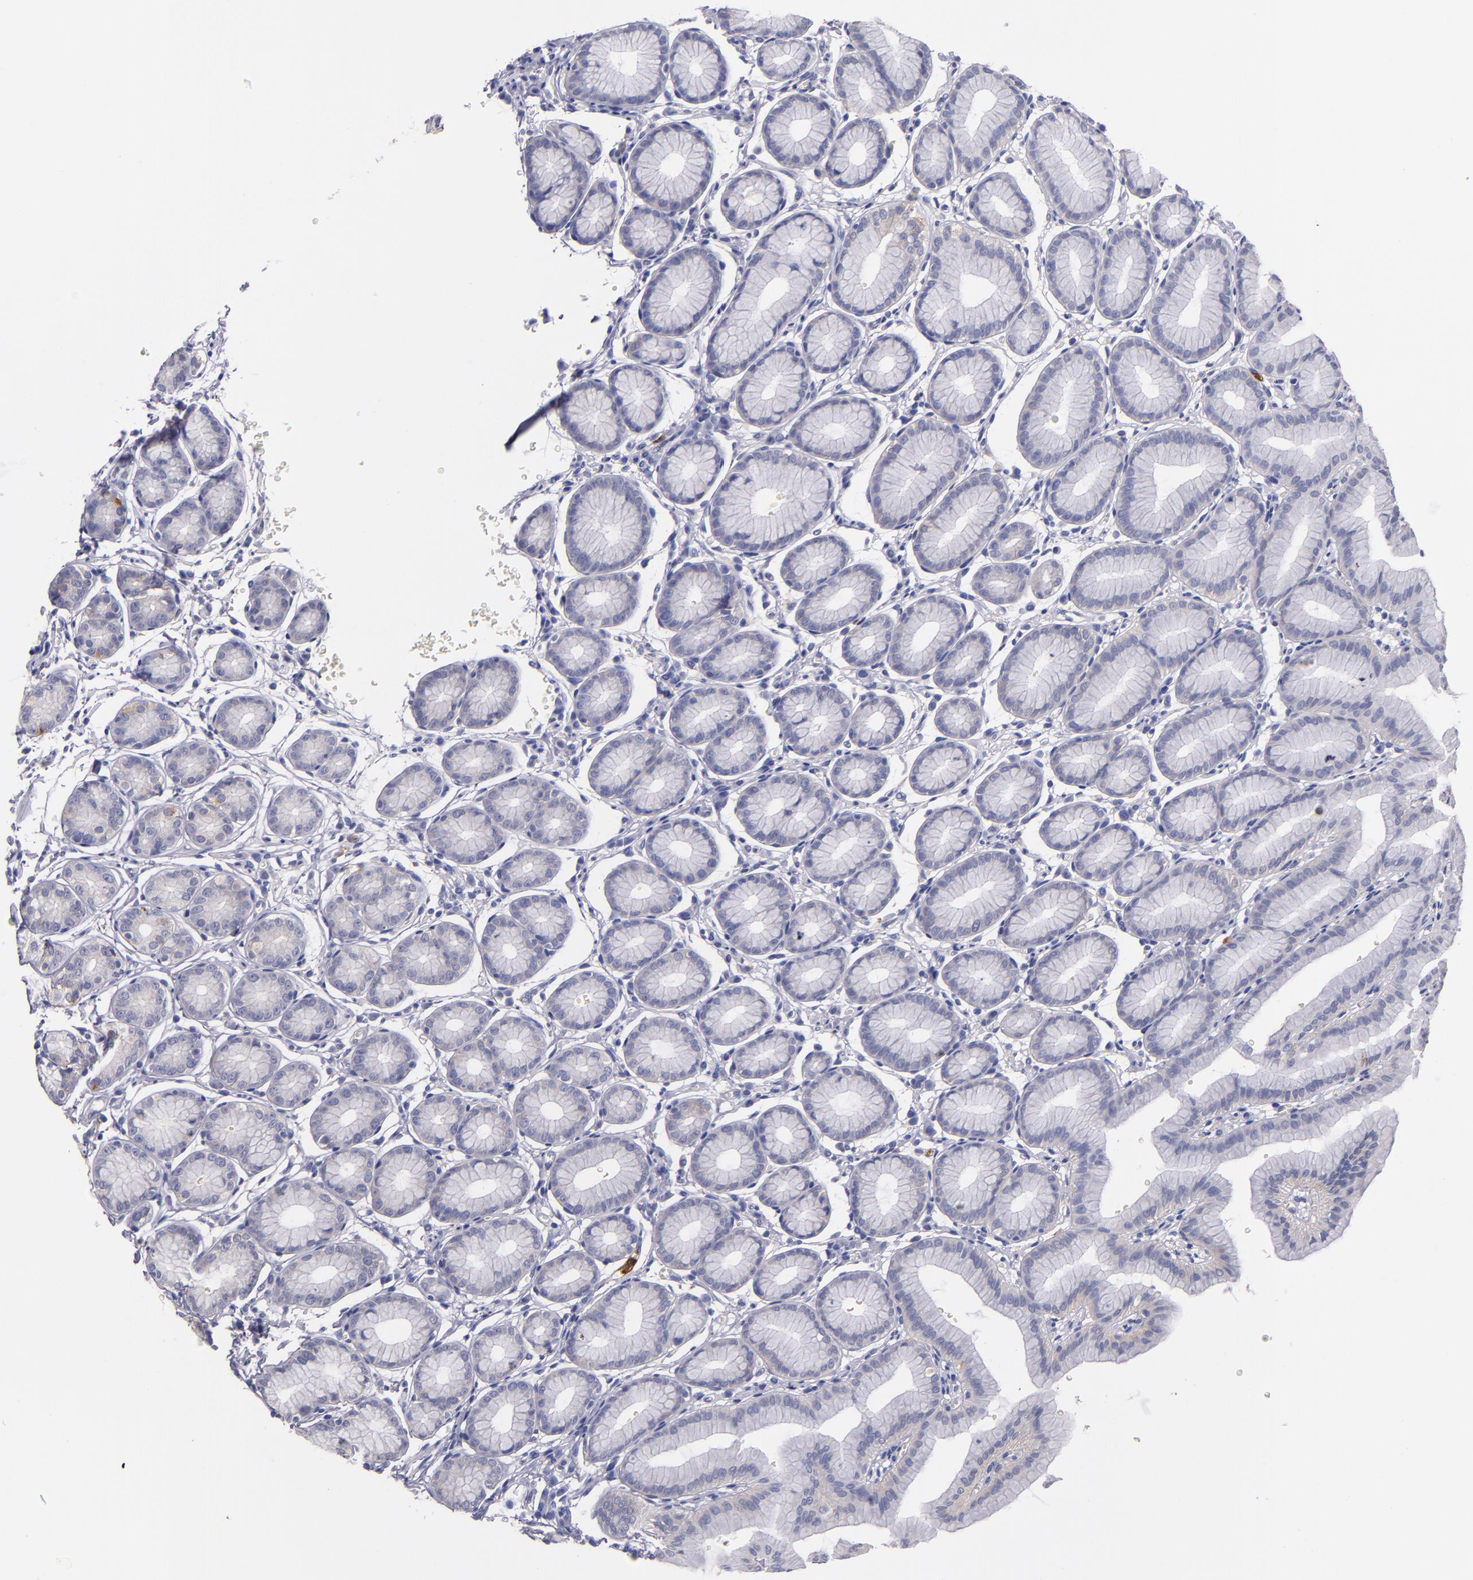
{"staining": {"intensity": "moderate", "quantity": ">75%", "location": "cytoplasmic/membranous"}, "tissue": "stomach", "cell_type": "Glandular cells", "image_type": "normal", "snomed": [{"axis": "morphology", "description": "Normal tissue, NOS"}, {"axis": "topography", "description": "Stomach"}], "caption": "Moderate cytoplasmic/membranous staining is appreciated in about >75% of glandular cells in benign stomach. (DAB (3,3'-diaminobenzidine) IHC with brightfield microscopy, high magnification).", "gene": "C5AR1", "patient": {"sex": "male", "age": 42}}